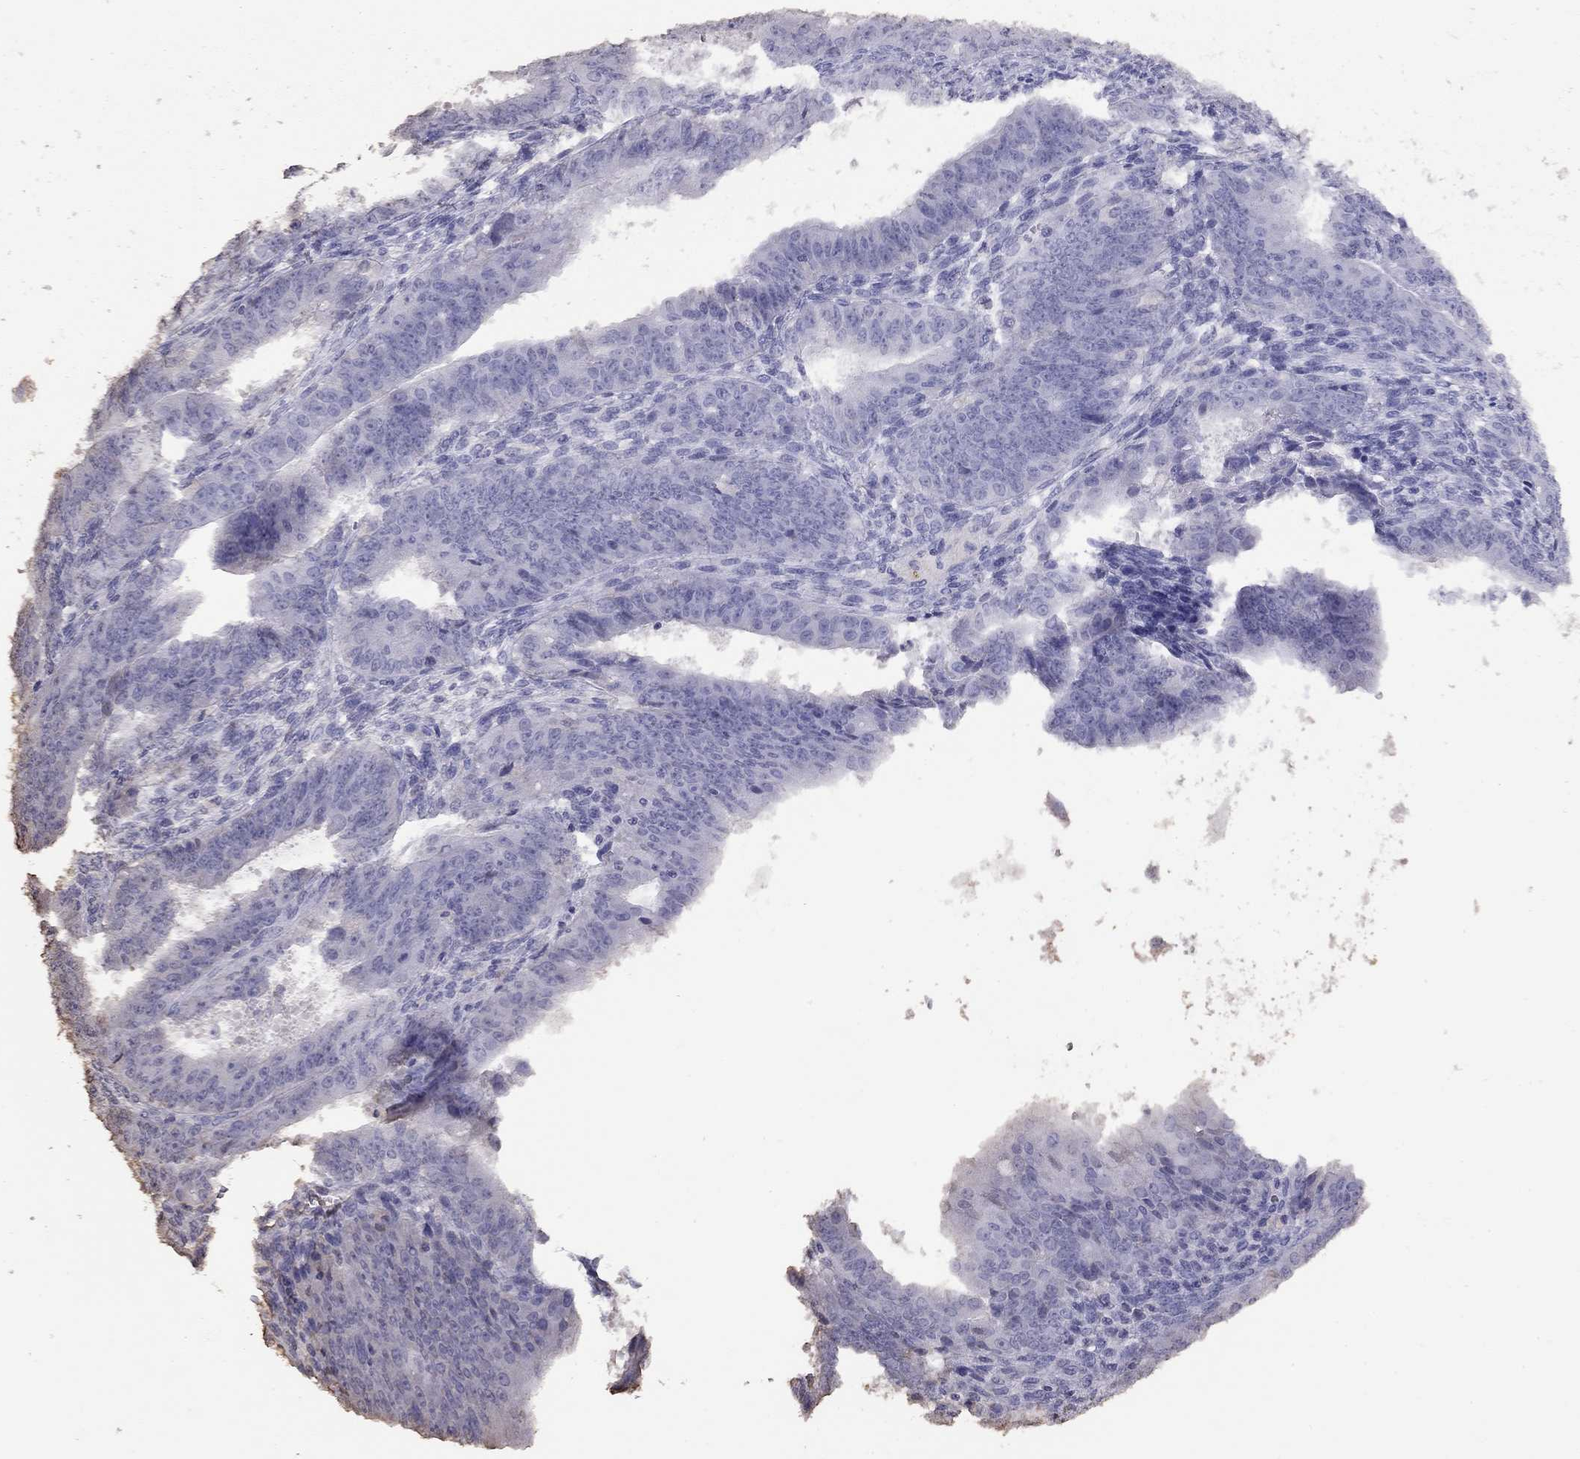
{"staining": {"intensity": "negative", "quantity": "none", "location": "none"}, "tissue": "ovarian cancer", "cell_type": "Tumor cells", "image_type": "cancer", "snomed": [{"axis": "morphology", "description": "Carcinoma, endometroid"}, {"axis": "topography", "description": "Ovary"}], "caption": "Ovarian cancer was stained to show a protein in brown. There is no significant expression in tumor cells.", "gene": "SUN3", "patient": {"sex": "female", "age": 42}}